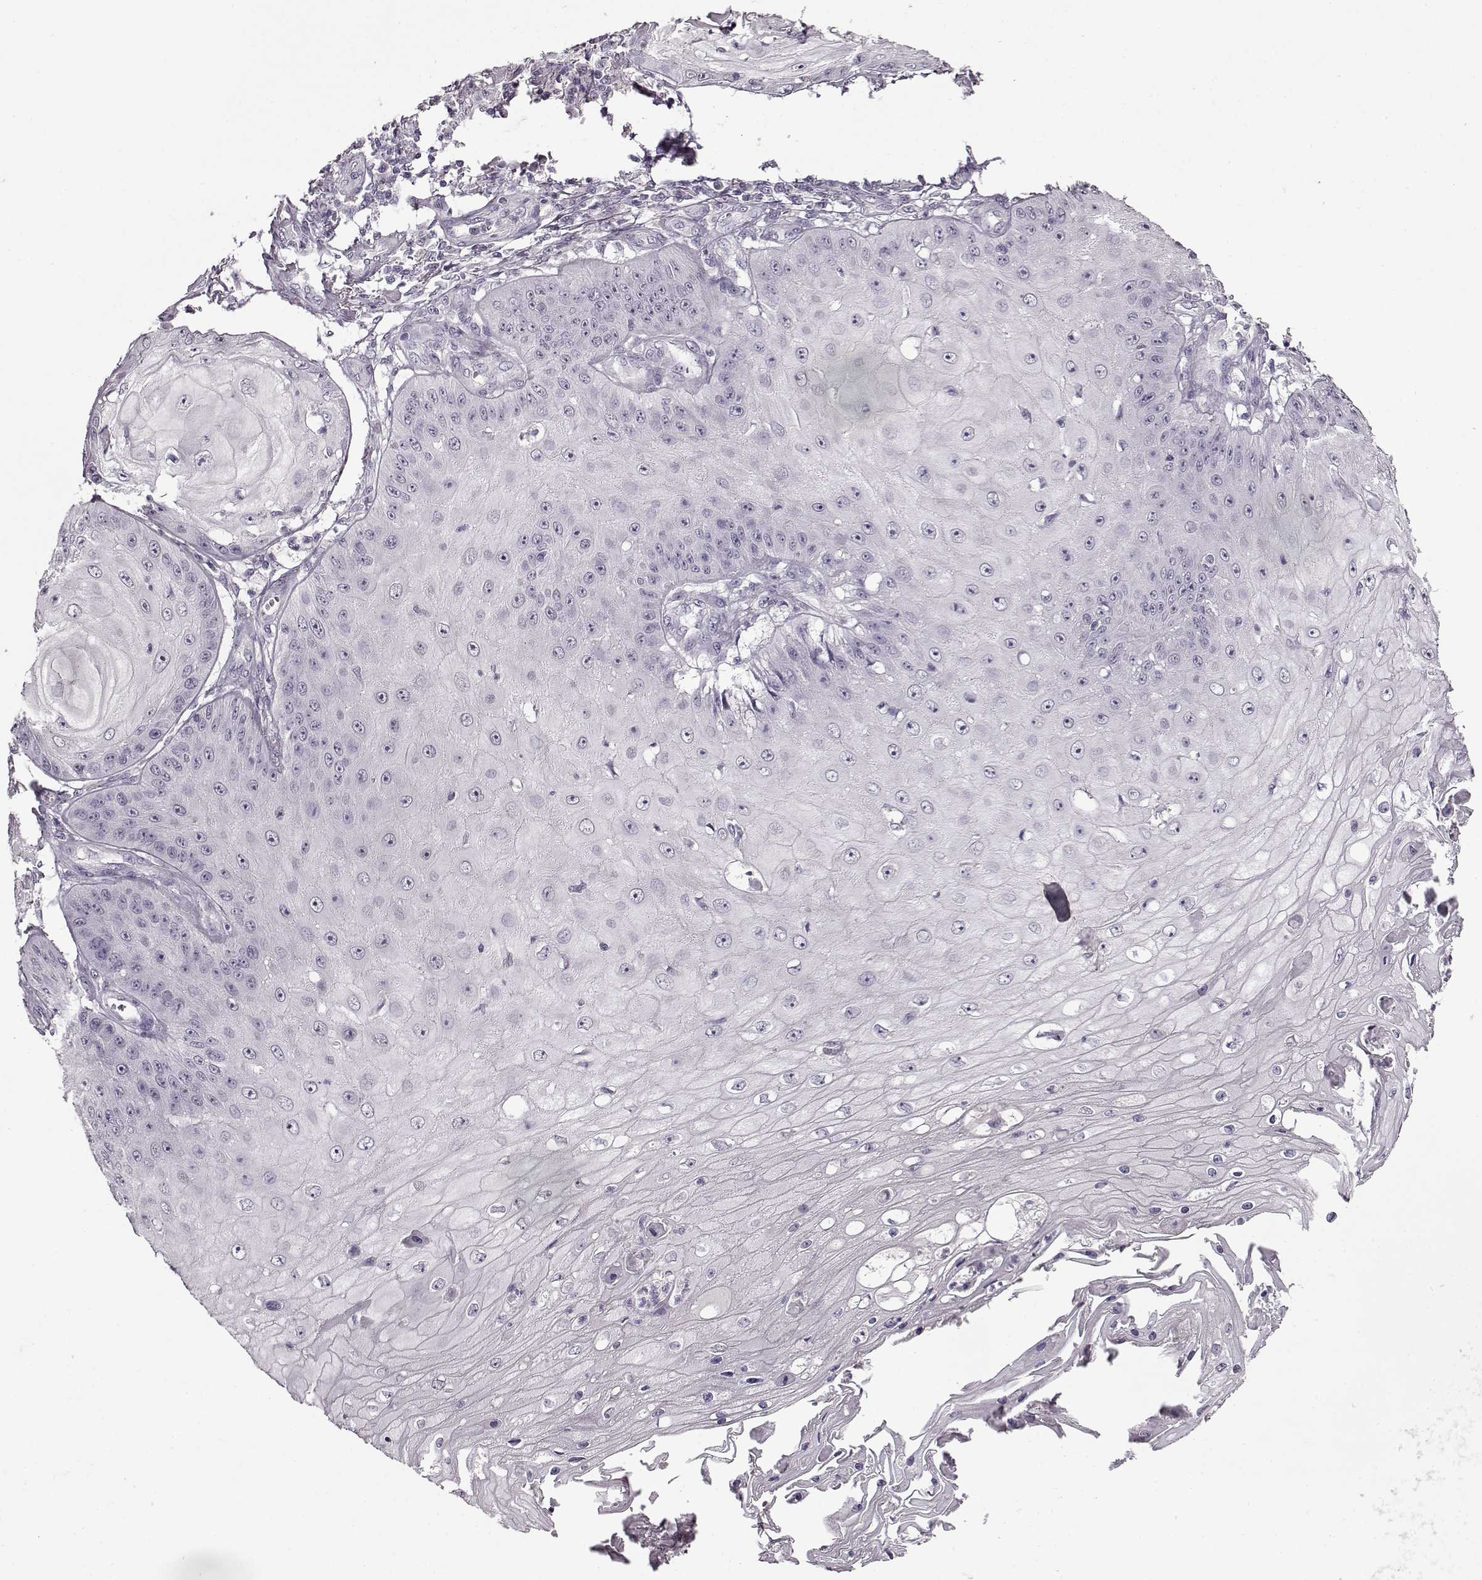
{"staining": {"intensity": "negative", "quantity": "none", "location": "none"}, "tissue": "skin cancer", "cell_type": "Tumor cells", "image_type": "cancer", "snomed": [{"axis": "morphology", "description": "Squamous cell carcinoma, NOS"}, {"axis": "topography", "description": "Skin"}], "caption": "IHC photomicrograph of neoplastic tissue: squamous cell carcinoma (skin) stained with DAB (3,3'-diaminobenzidine) displays no significant protein expression in tumor cells.", "gene": "FSHB", "patient": {"sex": "male", "age": 70}}